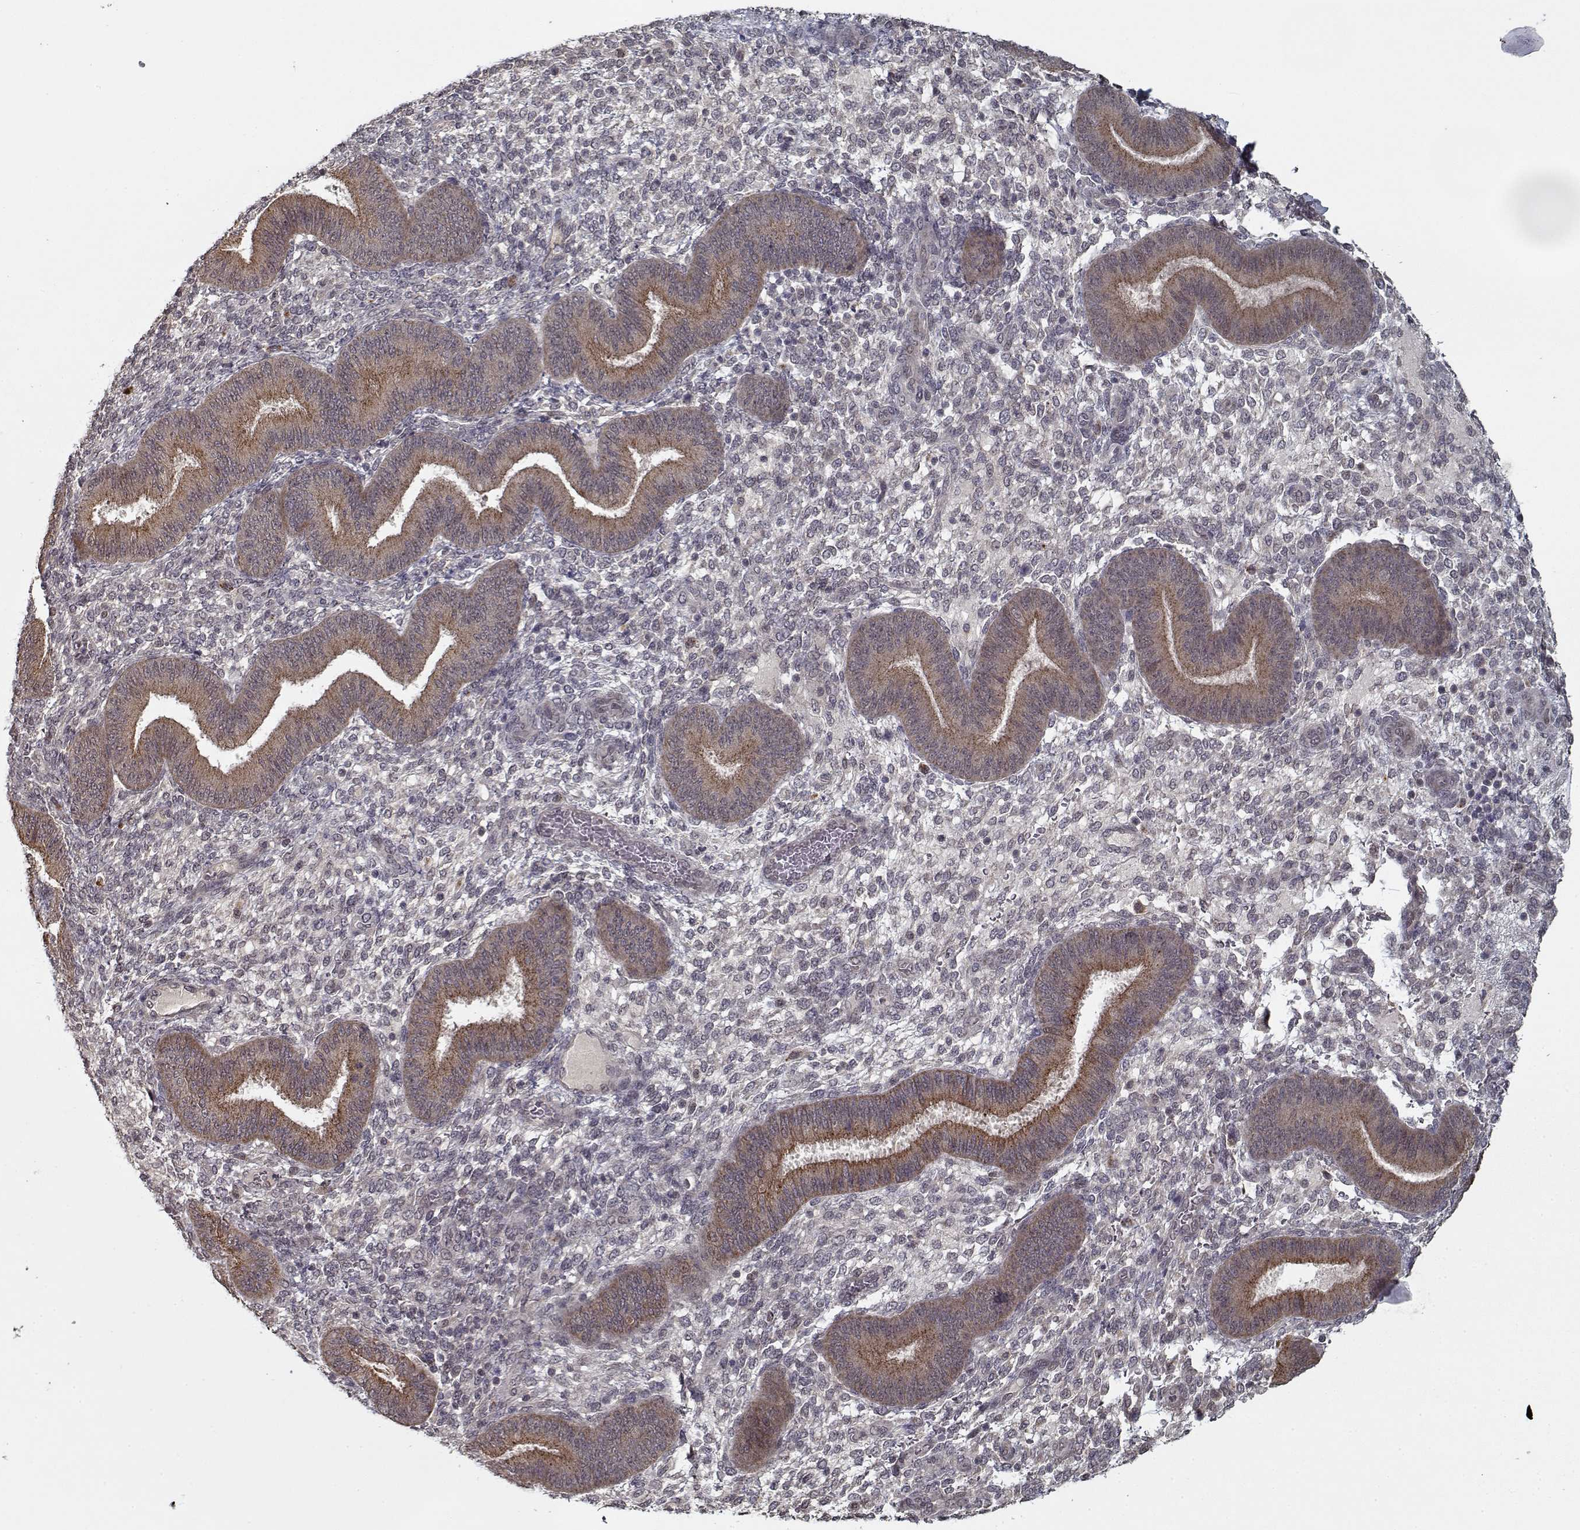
{"staining": {"intensity": "negative", "quantity": "none", "location": "none"}, "tissue": "endometrium", "cell_type": "Cells in endometrial stroma", "image_type": "normal", "snomed": [{"axis": "morphology", "description": "Normal tissue, NOS"}, {"axis": "topography", "description": "Endometrium"}], "caption": "Immunohistochemical staining of normal endometrium demonstrates no significant expression in cells in endometrial stroma. (Stains: DAB (3,3'-diaminobenzidine) IHC with hematoxylin counter stain, Microscopy: brightfield microscopy at high magnification).", "gene": "NLK", "patient": {"sex": "female", "age": 39}}